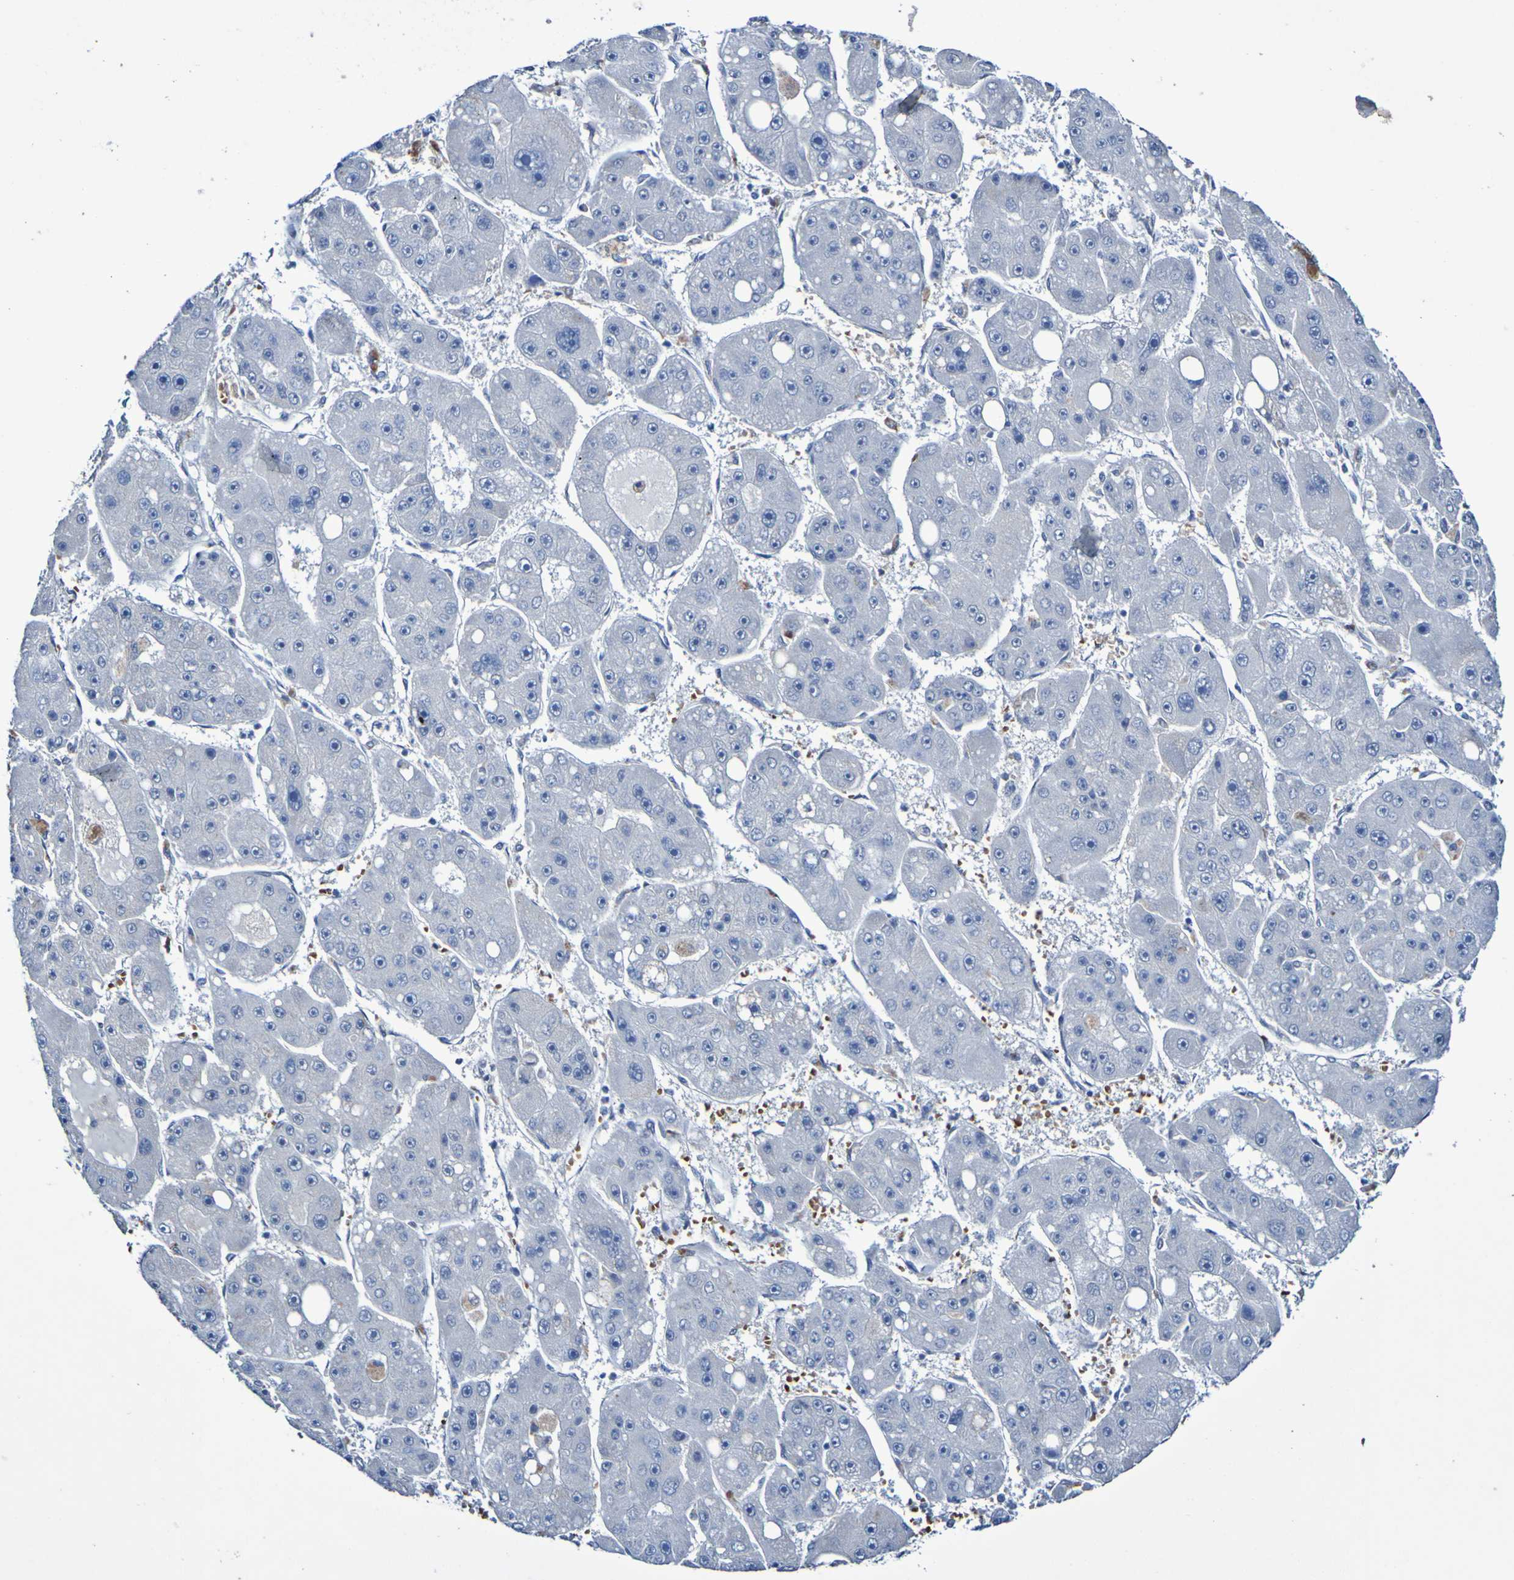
{"staining": {"intensity": "negative", "quantity": "none", "location": "none"}, "tissue": "liver cancer", "cell_type": "Tumor cells", "image_type": "cancer", "snomed": [{"axis": "morphology", "description": "Carcinoma, Hepatocellular, NOS"}, {"axis": "topography", "description": "Liver"}], "caption": "Tumor cells show no significant protein positivity in hepatocellular carcinoma (liver).", "gene": "PCGF1", "patient": {"sex": "female", "age": 61}}